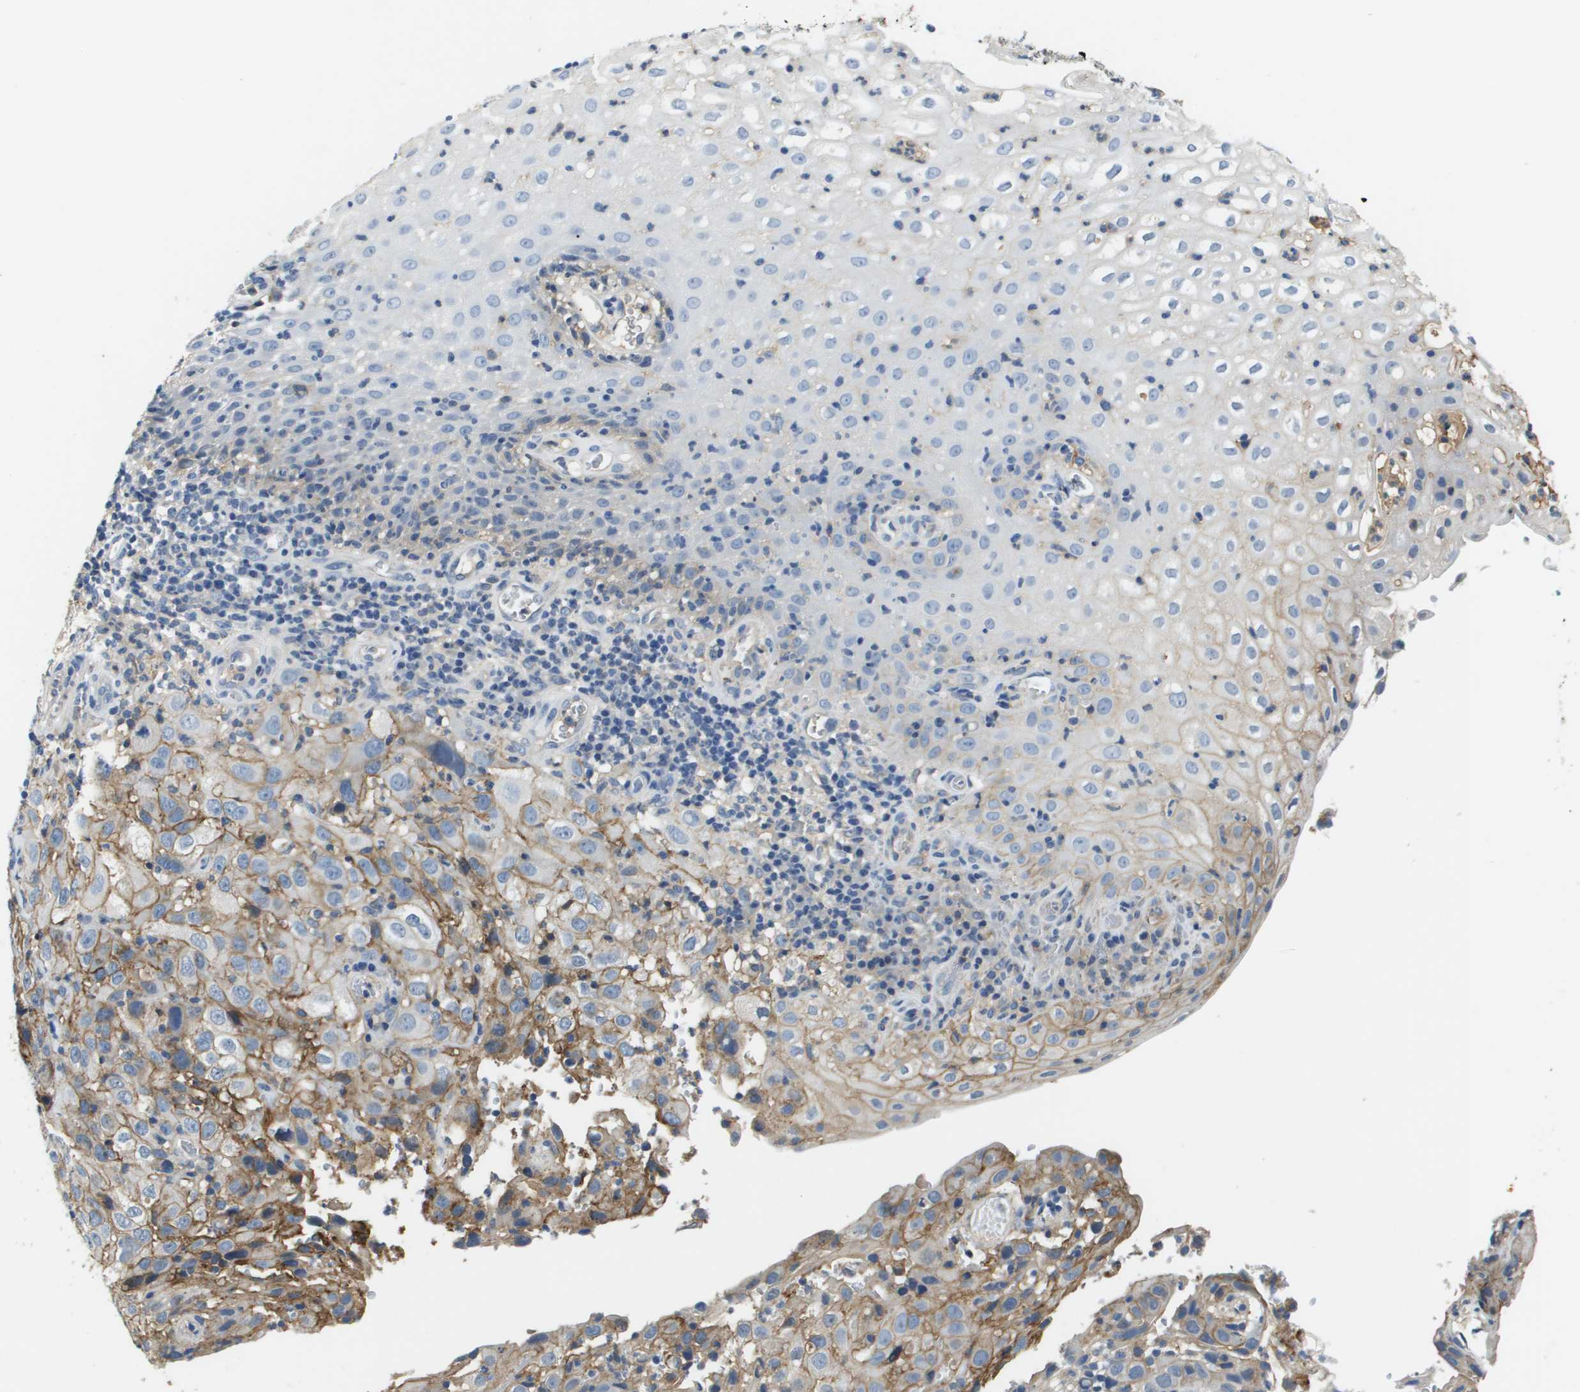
{"staining": {"intensity": "moderate", "quantity": ">75%", "location": "cytoplasmic/membranous"}, "tissue": "cervical cancer", "cell_type": "Tumor cells", "image_type": "cancer", "snomed": [{"axis": "morphology", "description": "Squamous cell carcinoma, NOS"}, {"axis": "topography", "description": "Cervix"}], "caption": "A brown stain labels moderate cytoplasmic/membranous staining of a protein in human cervical squamous cell carcinoma tumor cells.", "gene": "SLC16A3", "patient": {"sex": "female", "age": 32}}